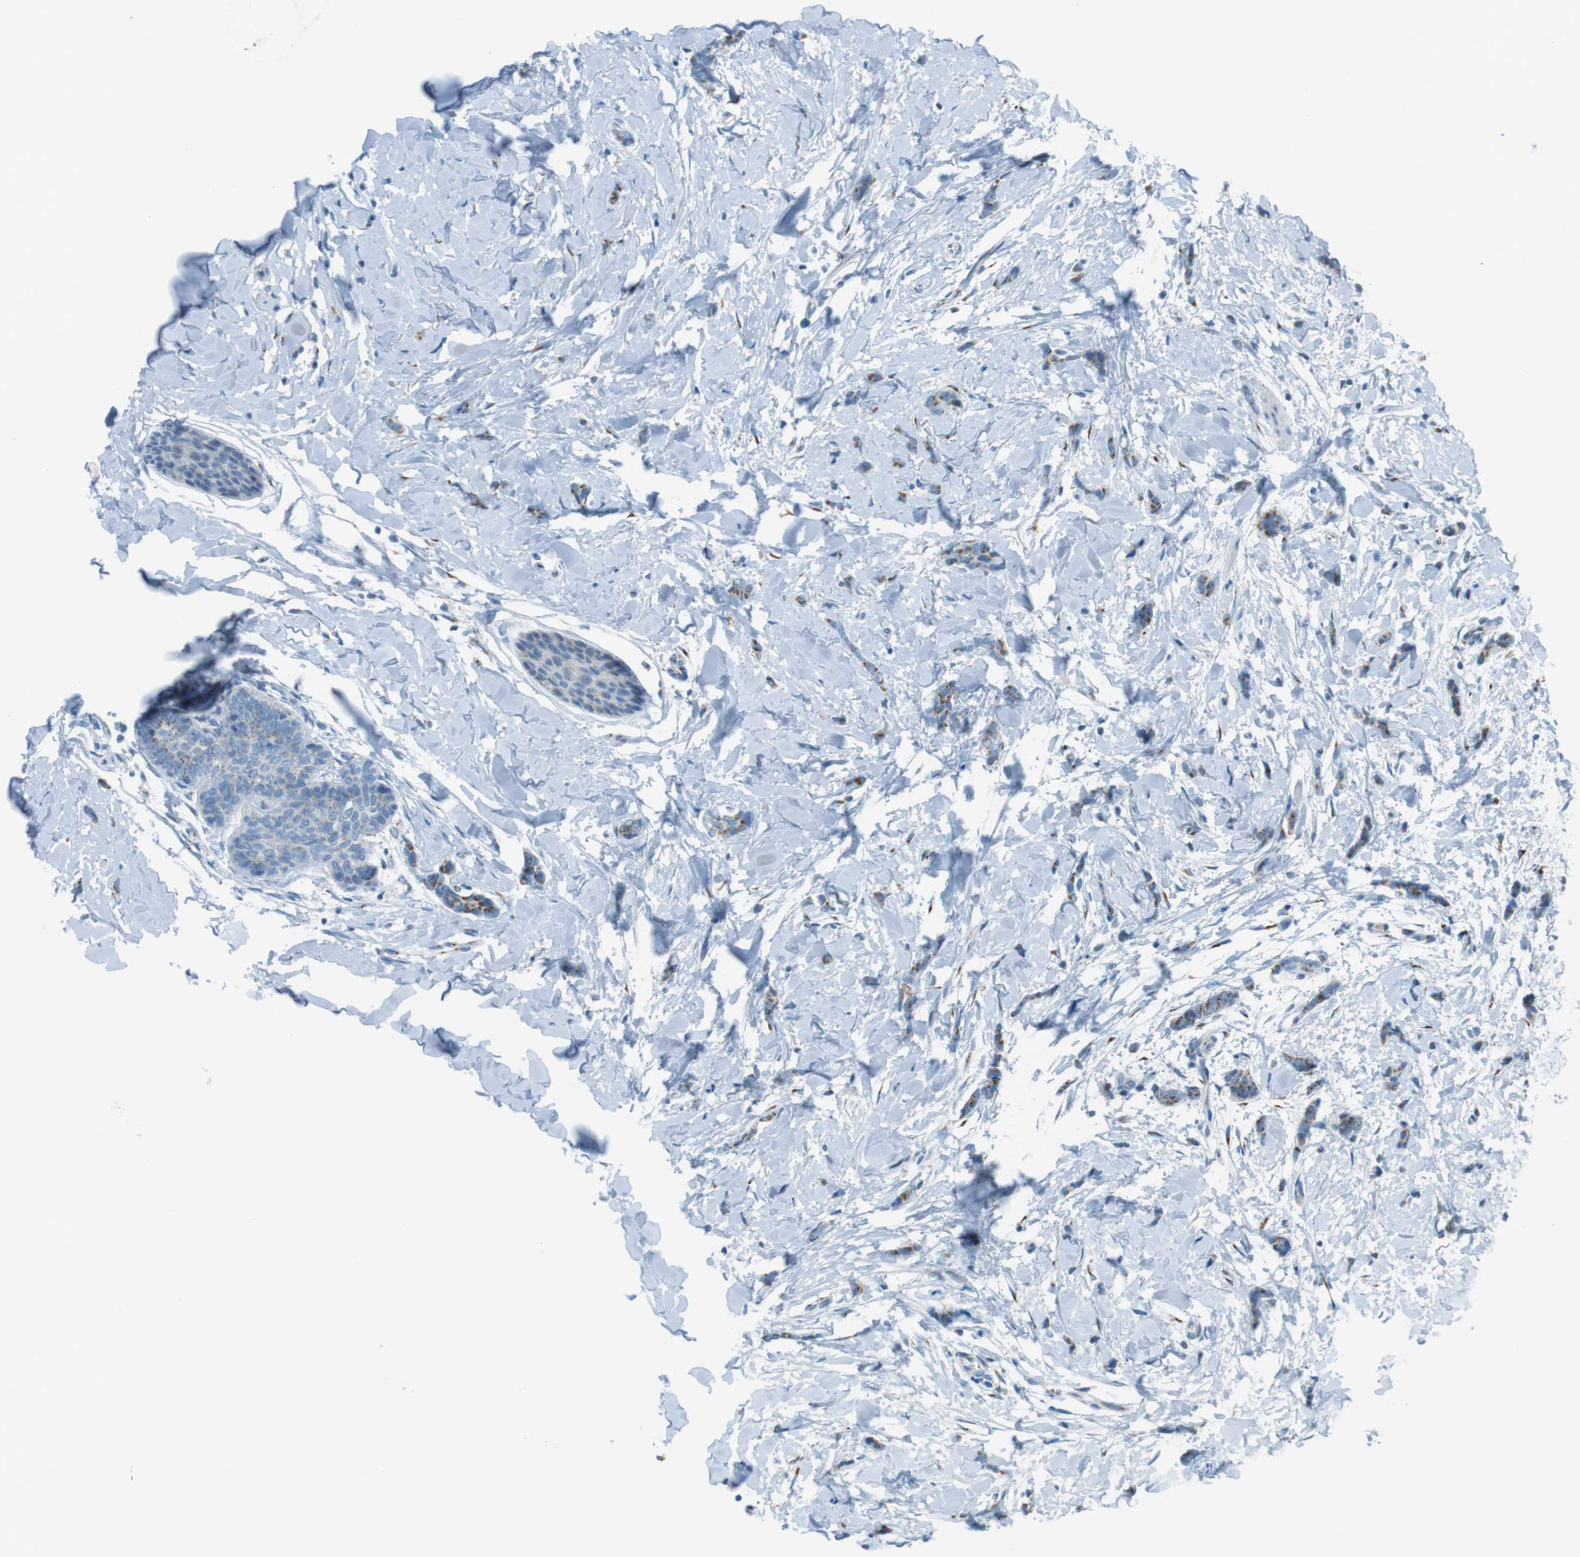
{"staining": {"intensity": "moderate", "quantity": "25%-75%", "location": "cytoplasmic/membranous"}, "tissue": "breast cancer", "cell_type": "Tumor cells", "image_type": "cancer", "snomed": [{"axis": "morphology", "description": "Lobular carcinoma"}, {"axis": "topography", "description": "Skin"}, {"axis": "topography", "description": "Breast"}], "caption": "High-magnification brightfield microscopy of breast lobular carcinoma stained with DAB (3,3'-diaminobenzidine) (brown) and counterstained with hematoxylin (blue). tumor cells exhibit moderate cytoplasmic/membranous positivity is seen in about25%-75% of cells.", "gene": "TXNDC15", "patient": {"sex": "female", "age": 46}}